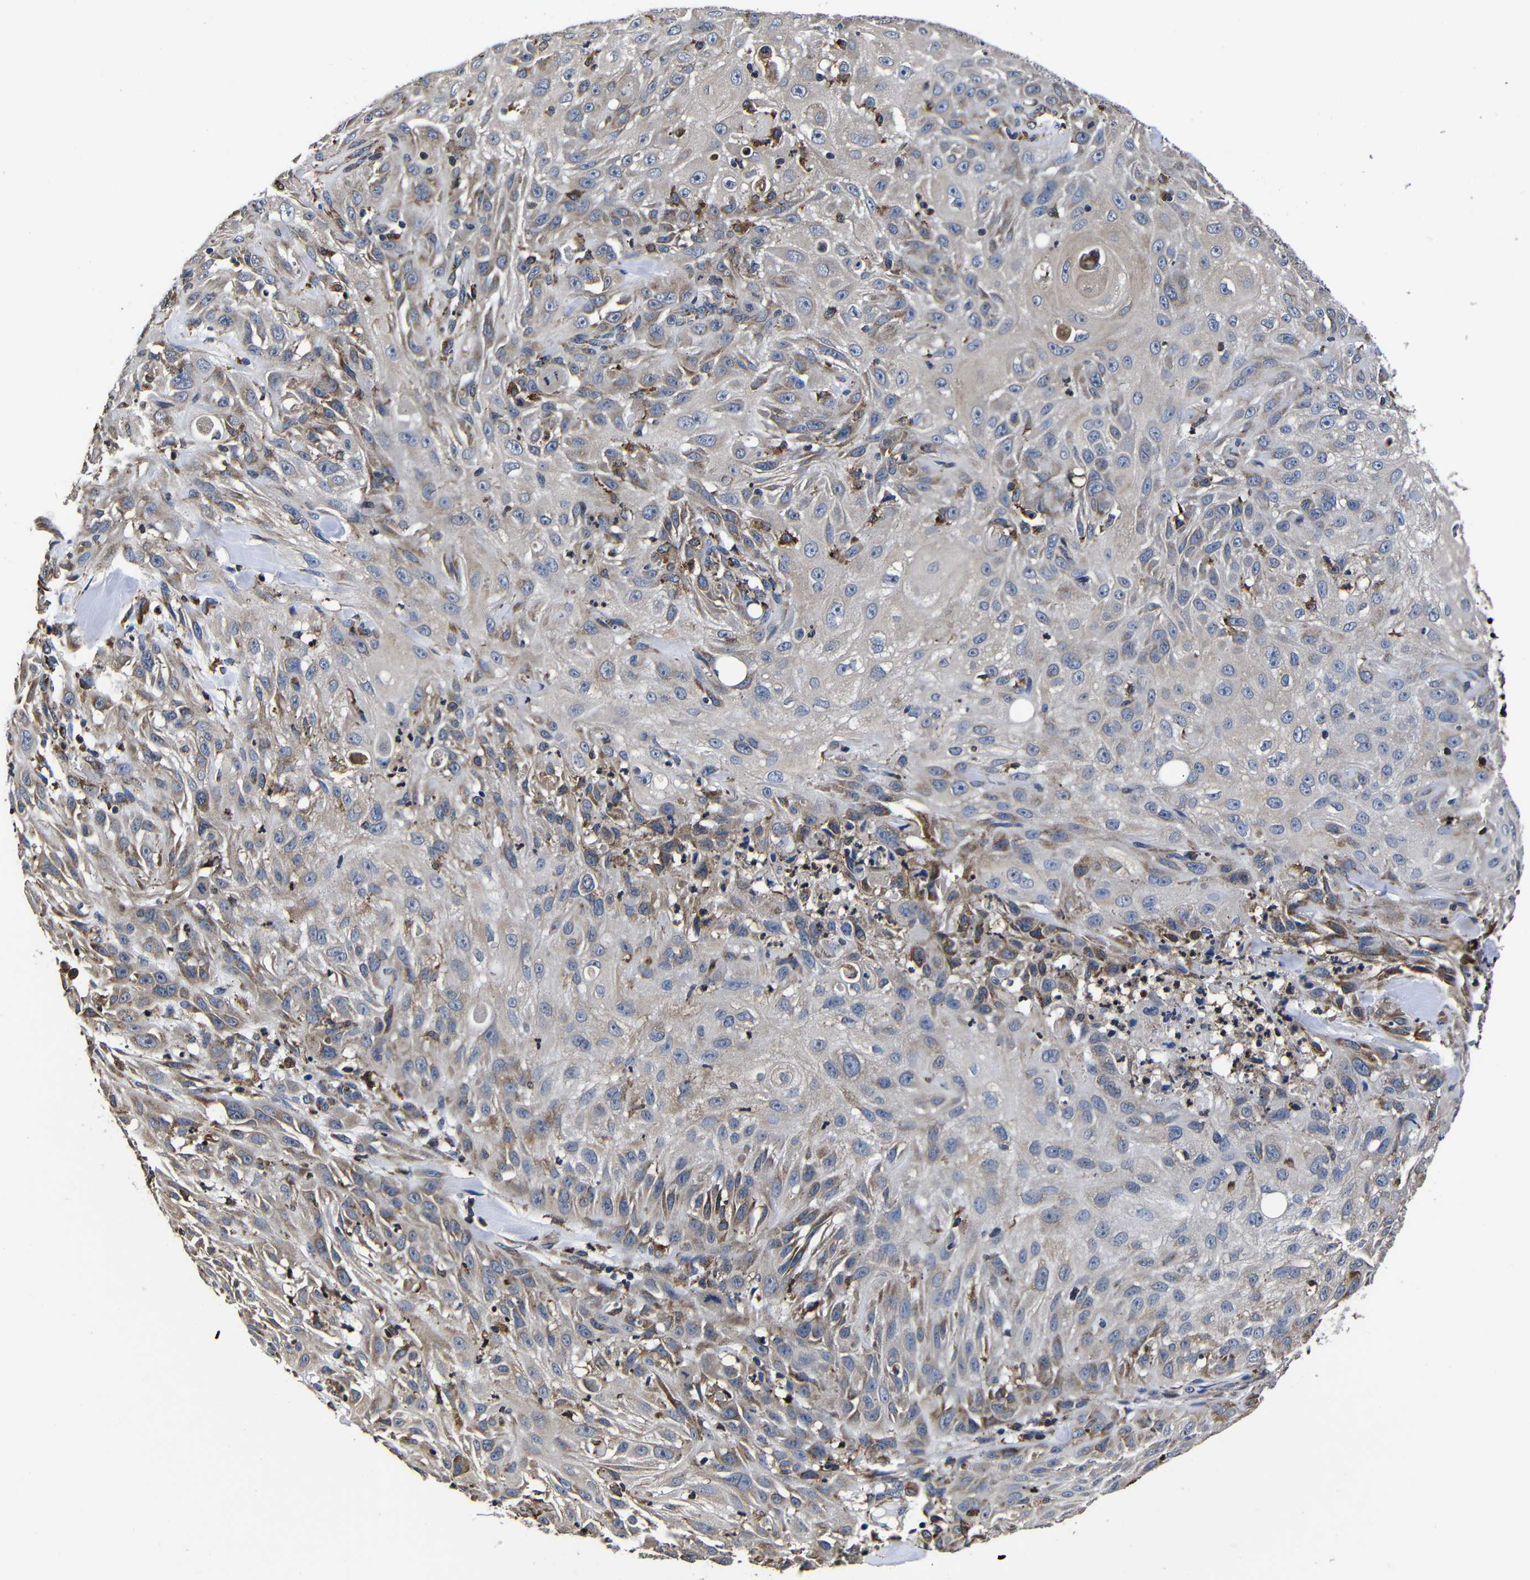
{"staining": {"intensity": "weak", "quantity": "<25%", "location": "cytoplasmic/membranous"}, "tissue": "skin cancer", "cell_type": "Tumor cells", "image_type": "cancer", "snomed": [{"axis": "morphology", "description": "Squamous cell carcinoma, NOS"}, {"axis": "topography", "description": "Skin"}], "caption": "Tumor cells are negative for brown protein staining in squamous cell carcinoma (skin). (IHC, brightfield microscopy, high magnification).", "gene": "SCN9A", "patient": {"sex": "male", "age": 75}}